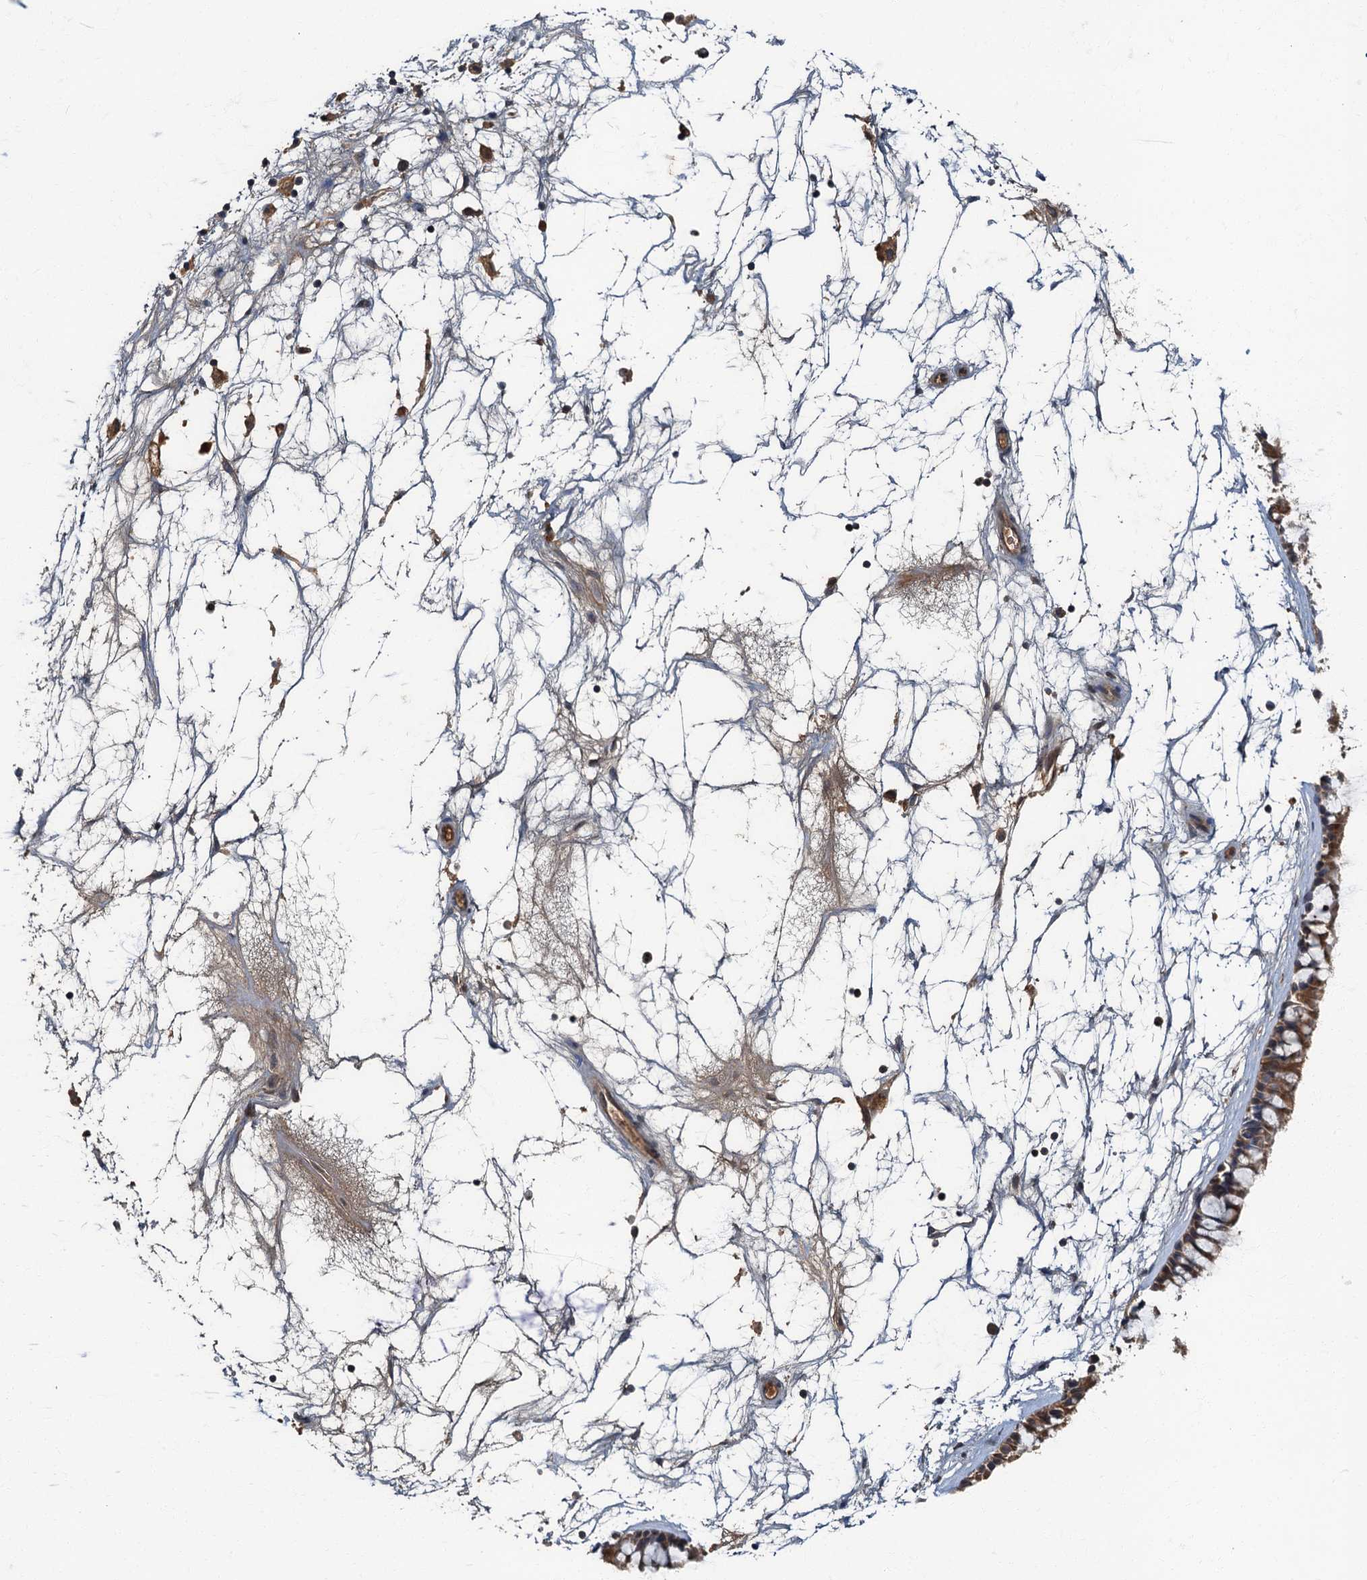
{"staining": {"intensity": "moderate", "quantity": ">75%", "location": "cytoplasmic/membranous"}, "tissue": "nasopharynx", "cell_type": "Respiratory epithelial cells", "image_type": "normal", "snomed": [{"axis": "morphology", "description": "Normal tissue, NOS"}, {"axis": "topography", "description": "Nasopharynx"}], "caption": "Protein expression analysis of unremarkable nasopharynx exhibits moderate cytoplasmic/membranous staining in approximately >75% of respiratory epithelial cells. The staining was performed using DAB (3,3'-diaminobenzidine) to visualize the protein expression in brown, while the nuclei were stained in blue with hematoxylin (Magnification: 20x).", "gene": "WDCP", "patient": {"sex": "male", "age": 64}}